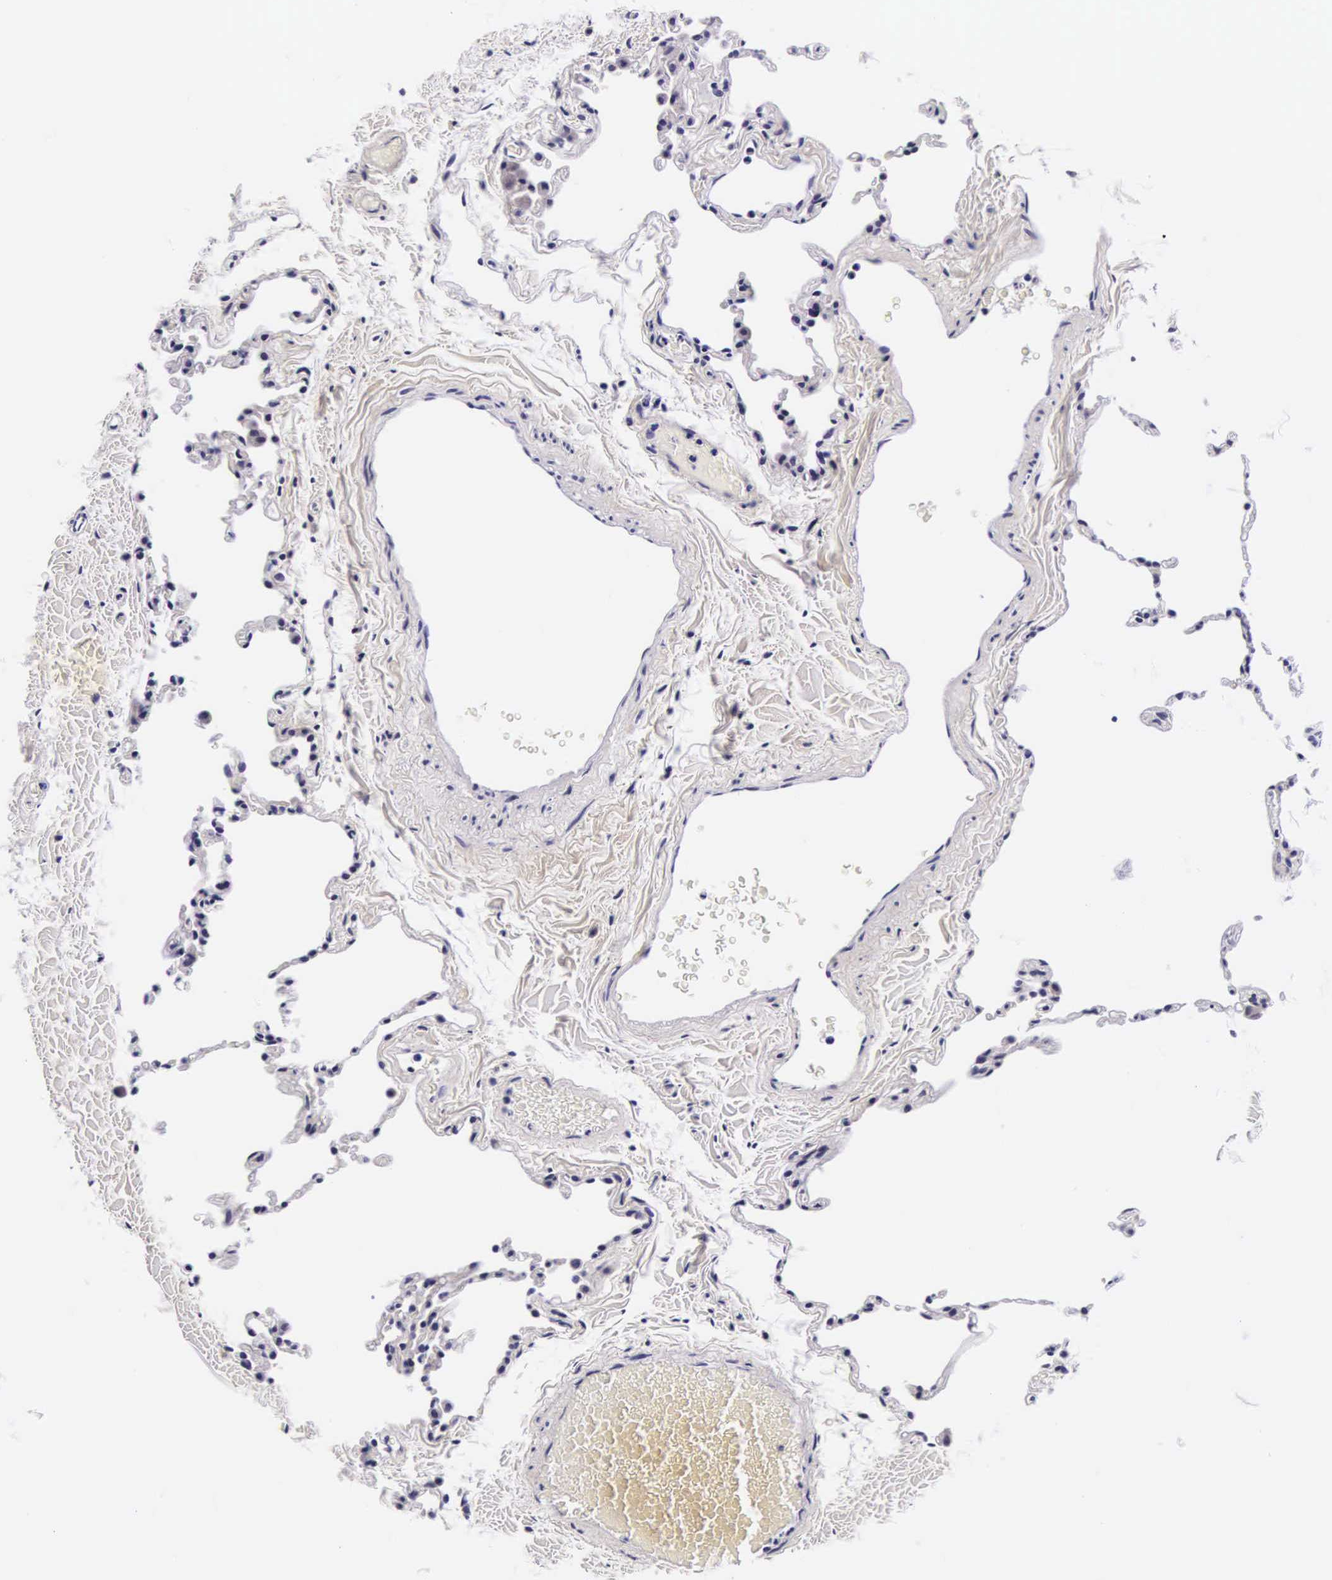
{"staining": {"intensity": "negative", "quantity": "none", "location": "none"}, "tissue": "lung", "cell_type": "Alveolar cells", "image_type": "normal", "snomed": [{"axis": "morphology", "description": "Normal tissue, NOS"}, {"axis": "topography", "description": "Lung"}], "caption": "This is a image of IHC staining of benign lung, which shows no positivity in alveolar cells.", "gene": "PHETA2", "patient": {"sex": "female", "age": 61}}